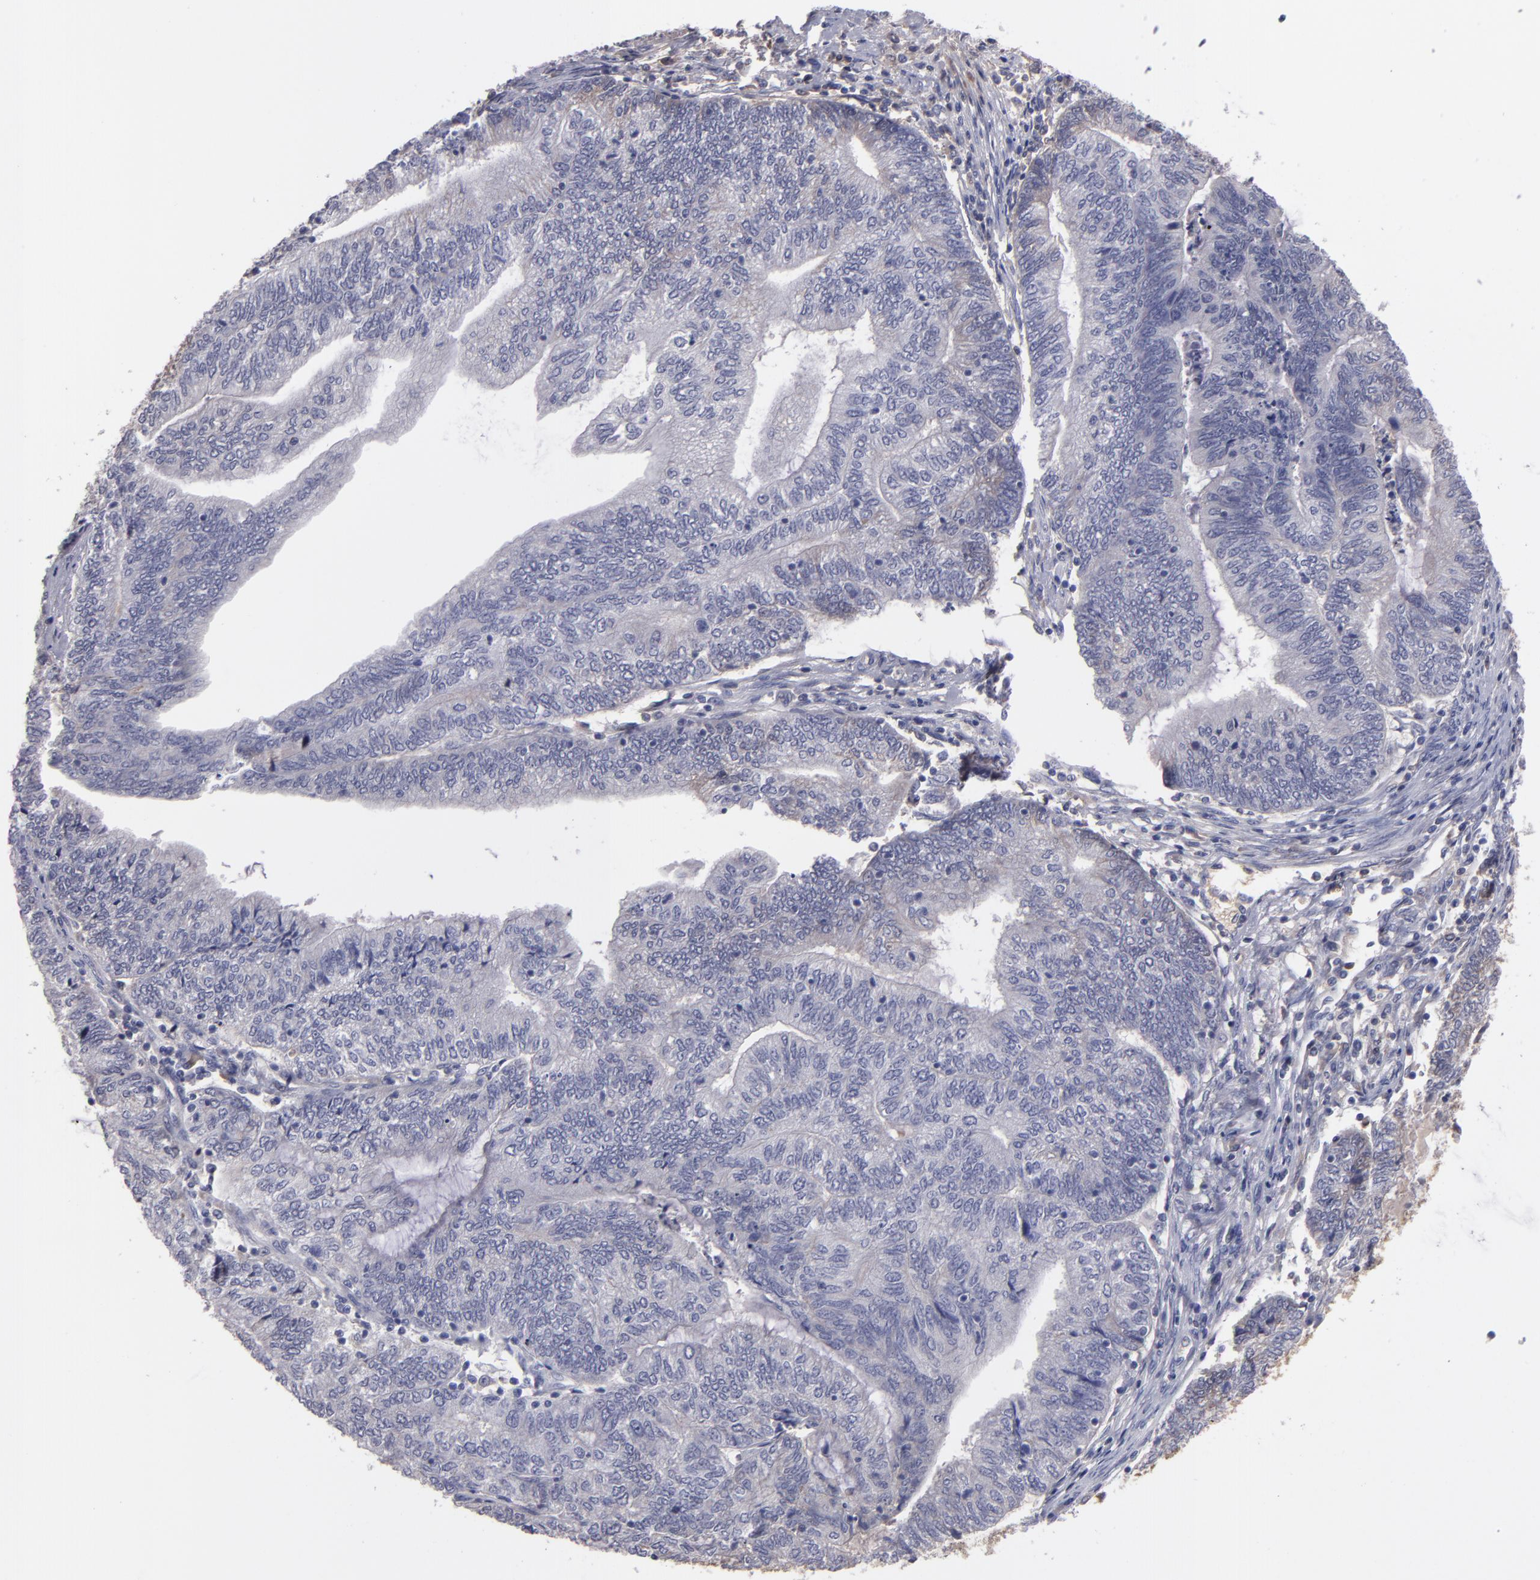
{"staining": {"intensity": "weak", "quantity": "<25%", "location": "cytoplasmic/membranous"}, "tissue": "endometrial cancer", "cell_type": "Tumor cells", "image_type": "cancer", "snomed": [{"axis": "morphology", "description": "Adenocarcinoma, NOS"}, {"axis": "topography", "description": "Uterus"}, {"axis": "topography", "description": "Endometrium"}], "caption": "IHC image of human endometrial adenocarcinoma stained for a protein (brown), which reveals no staining in tumor cells.", "gene": "ITIH4", "patient": {"sex": "female", "age": 70}}